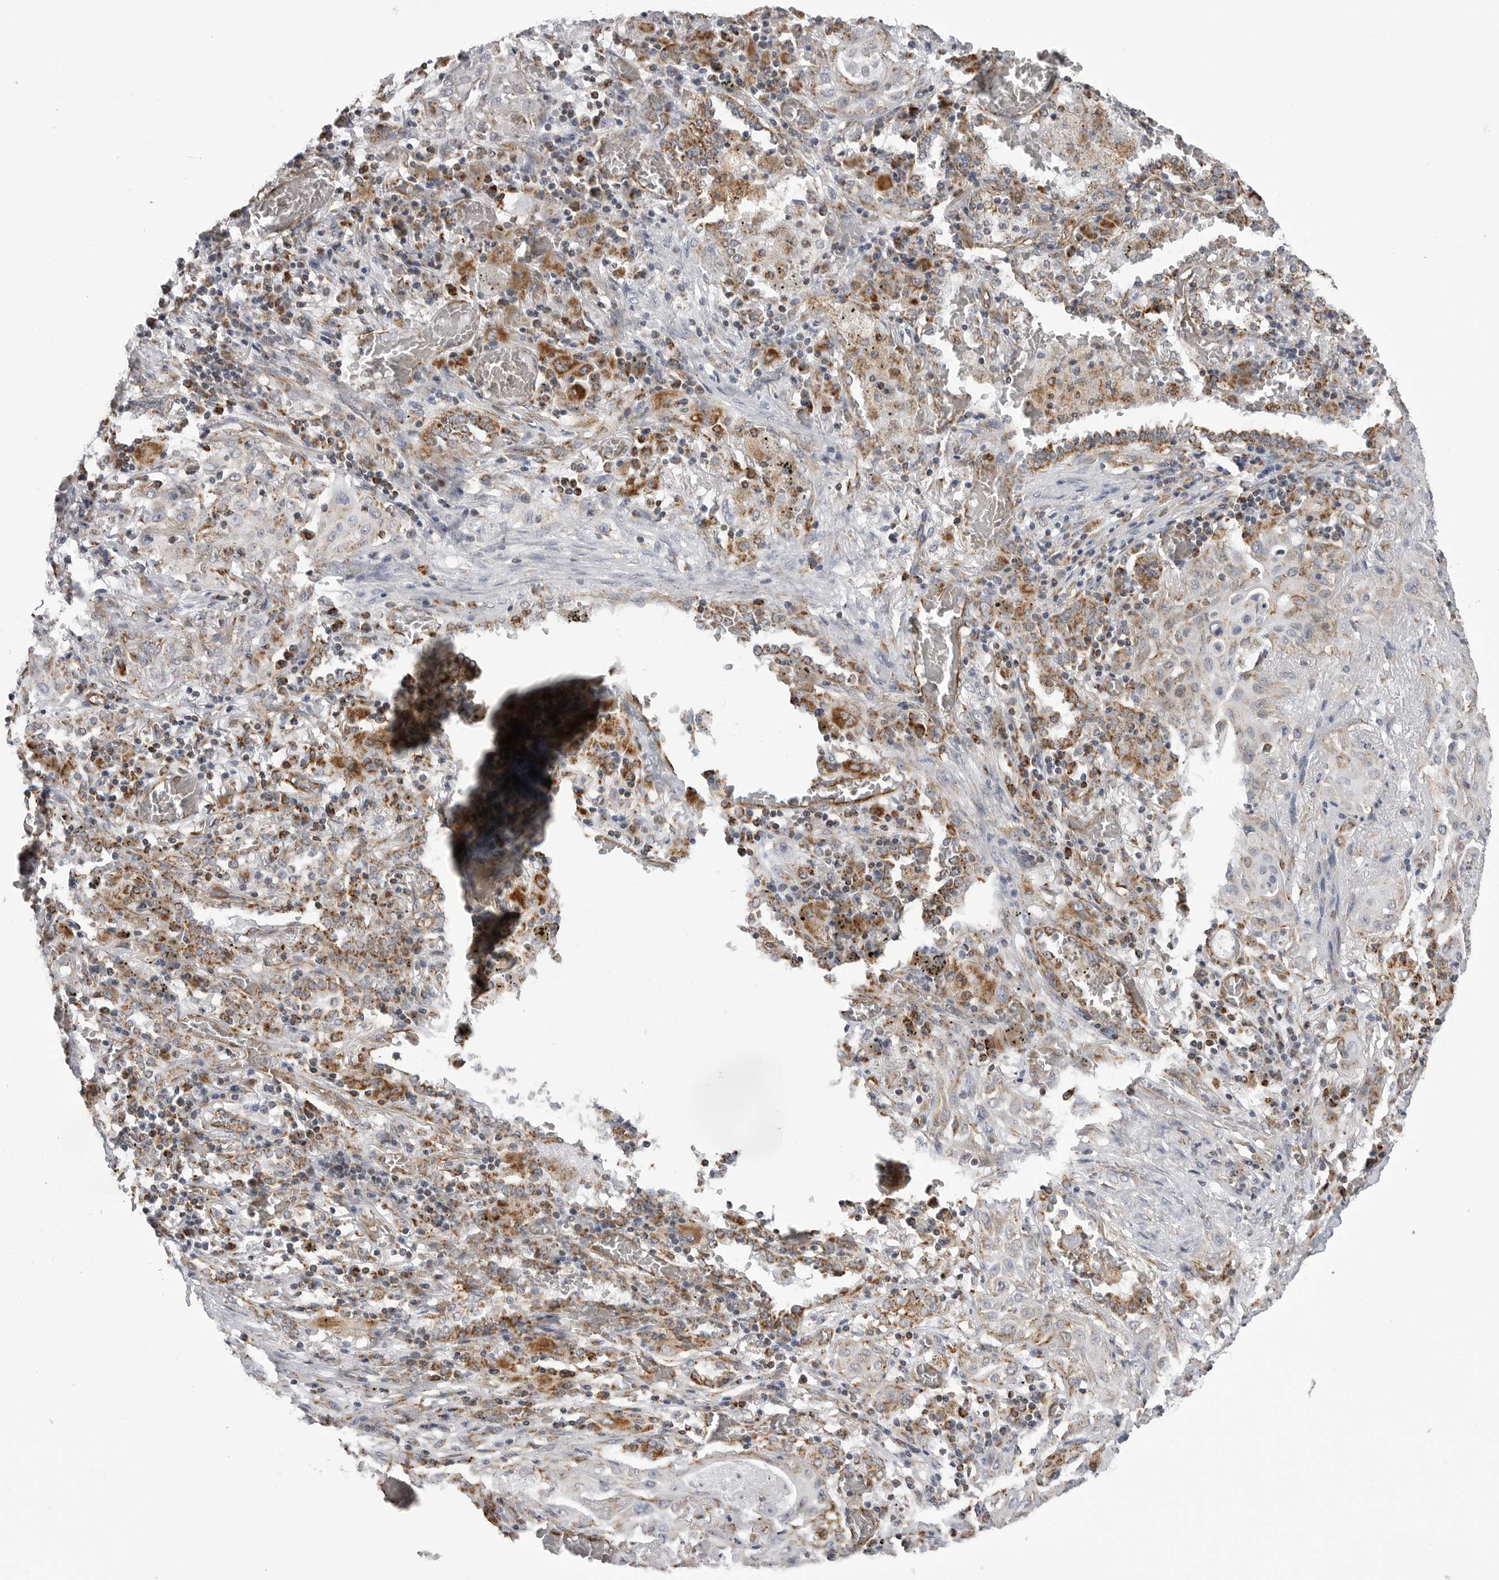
{"staining": {"intensity": "weak", "quantity": "<25%", "location": "cytoplasmic/membranous"}, "tissue": "lung cancer", "cell_type": "Tumor cells", "image_type": "cancer", "snomed": [{"axis": "morphology", "description": "Squamous cell carcinoma, NOS"}, {"axis": "topography", "description": "Lung"}], "caption": "This is an immunohistochemistry histopathology image of human lung cancer (squamous cell carcinoma). There is no staining in tumor cells.", "gene": "FH", "patient": {"sex": "female", "age": 47}}